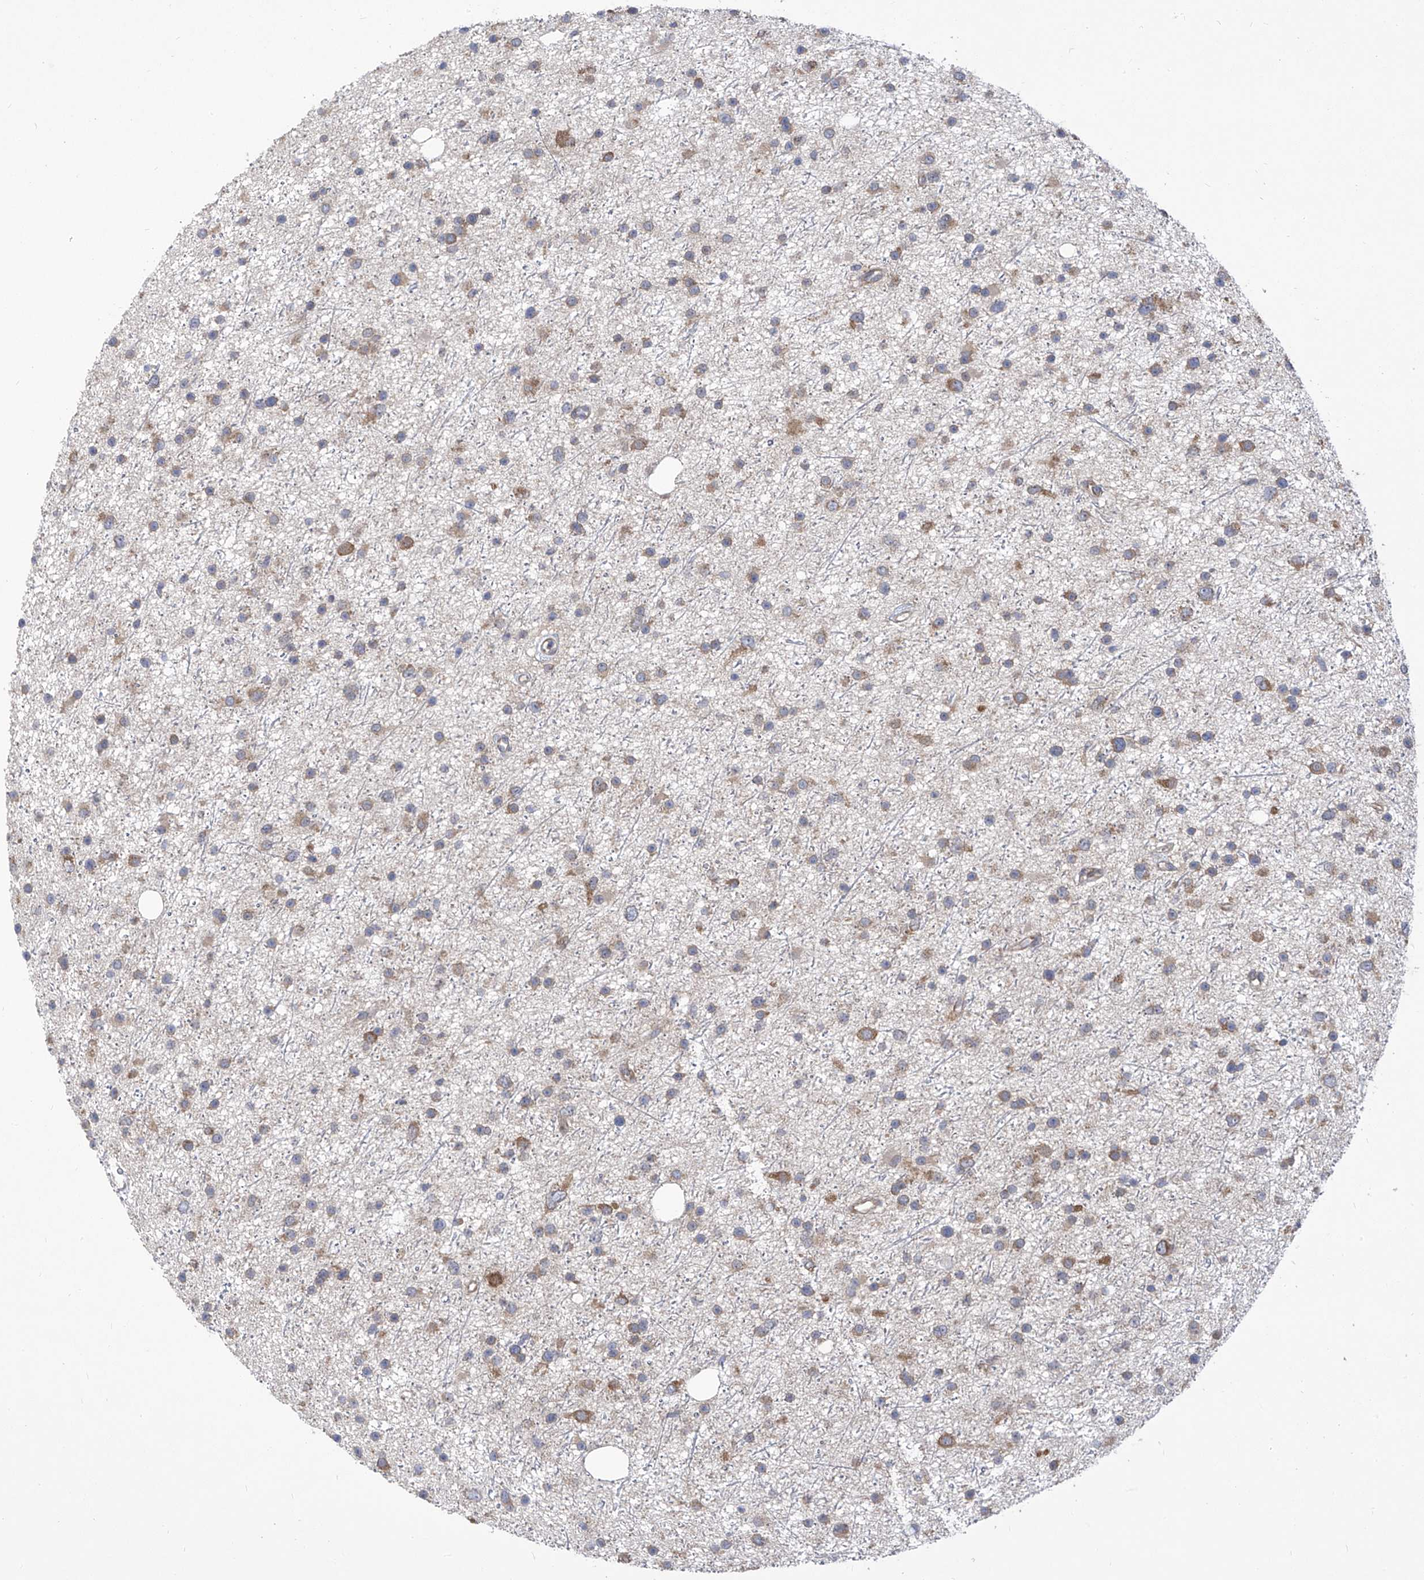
{"staining": {"intensity": "weak", "quantity": "25%-75%", "location": "cytoplasmic/membranous"}, "tissue": "glioma", "cell_type": "Tumor cells", "image_type": "cancer", "snomed": [{"axis": "morphology", "description": "Glioma, malignant, Low grade"}, {"axis": "topography", "description": "Cerebral cortex"}], "caption": "Weak cytoplasmic/membranous protein staining is identified in approximately 25%-75% of tumor cells in glioma.", "gene": "EIF3M", "patient": {"sex": "female", "age": 39}}